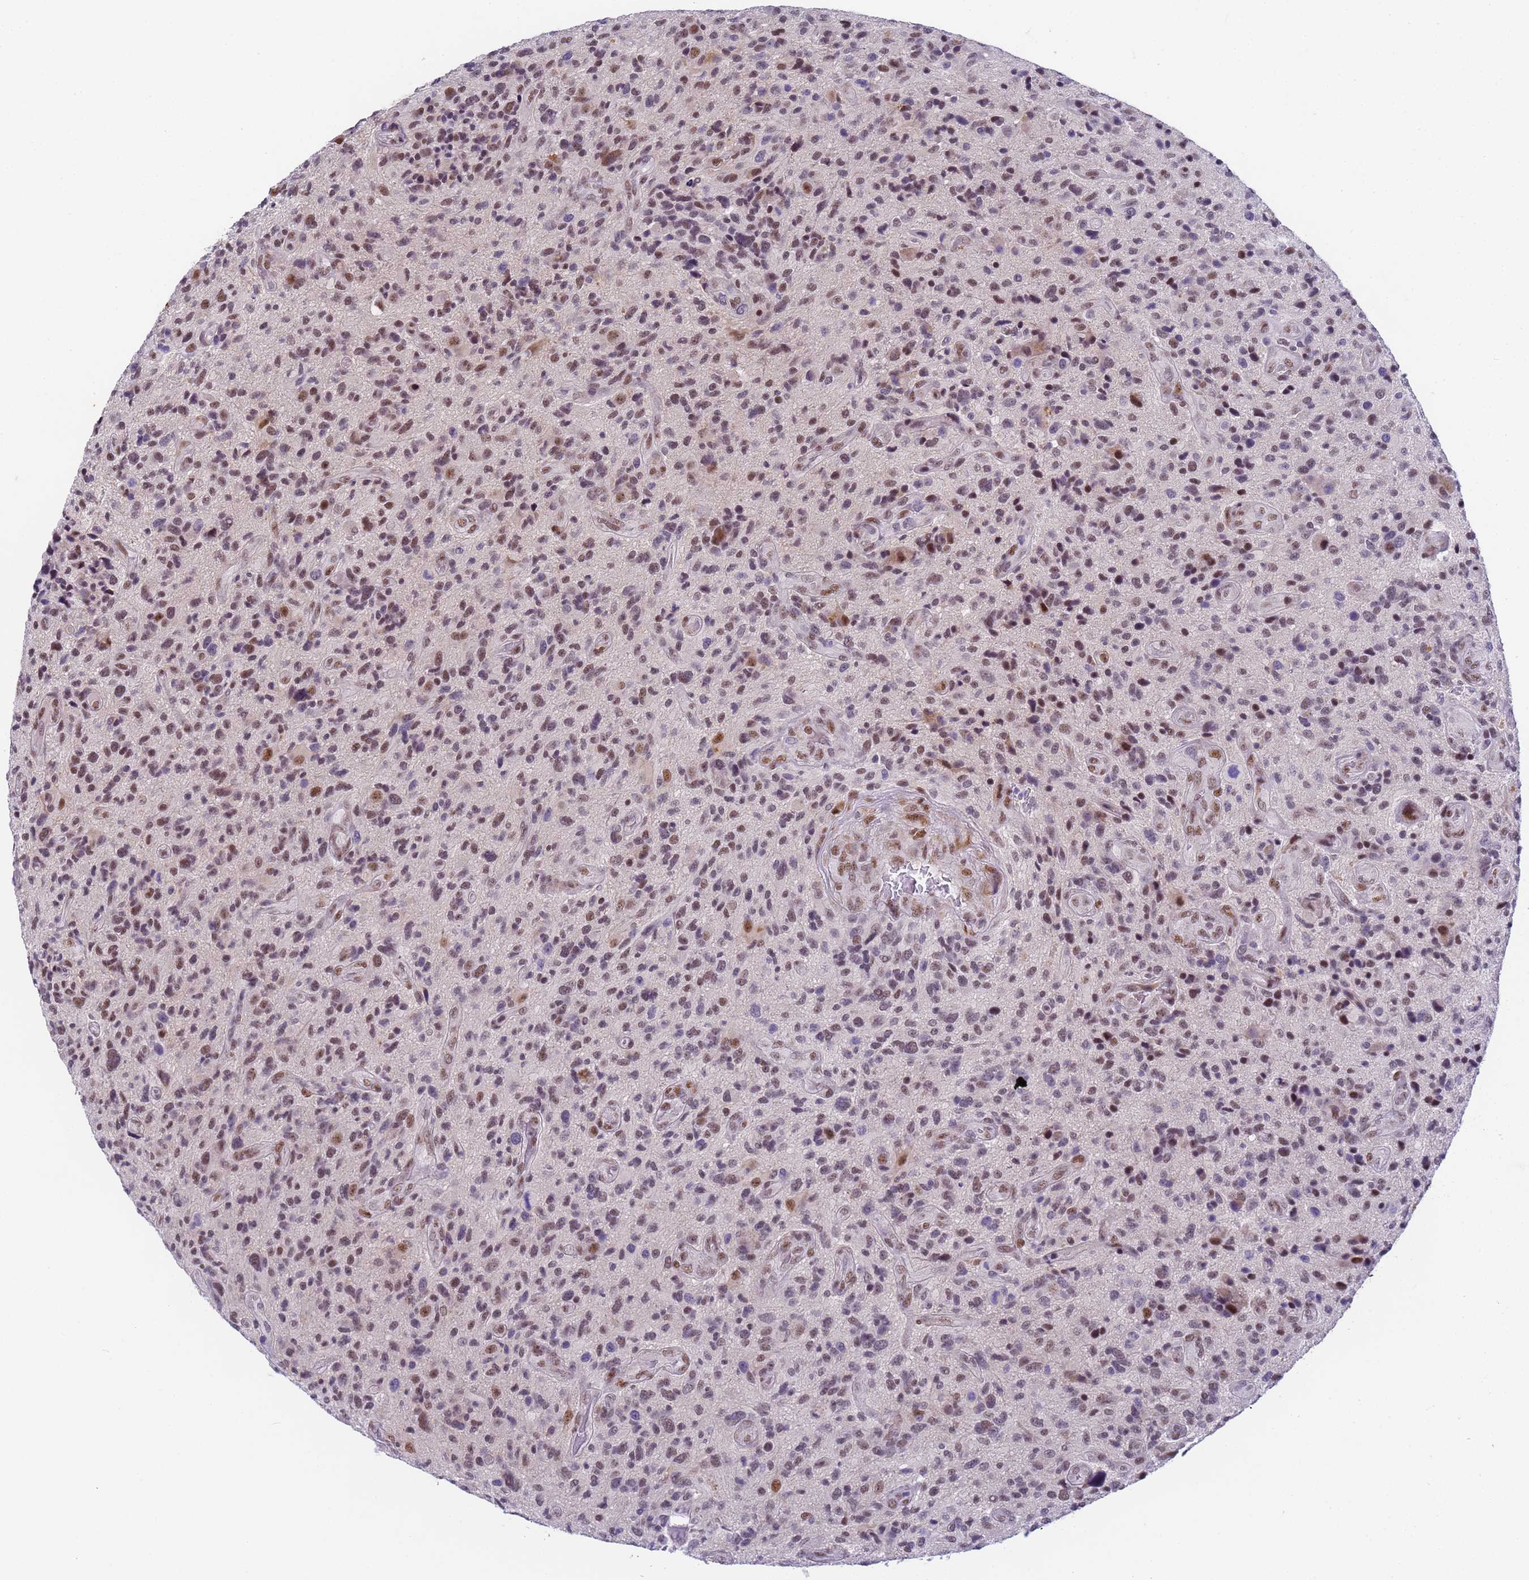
{"staining": {"intensity": "moderate", "quantity": "<25%", "location": "nuclear"}, "tissue": "glioma", "cell_type": "Tumor cells", "image_type": "cancer", "snomed": [{"axis": "morphology", "description": "Glioma, malignant, High grade"}, {"axis": "topography", "description": "Brain"}], "caption": "This image reveals glioma stained with immunohistochemistry to label a protein in brown. The nuclear of tumor cells show moderate positivity for the protein. Nuclei are counter-stained blue.", "gene": "FNBP4", "patient": {"sex": "male", "age": 47}}